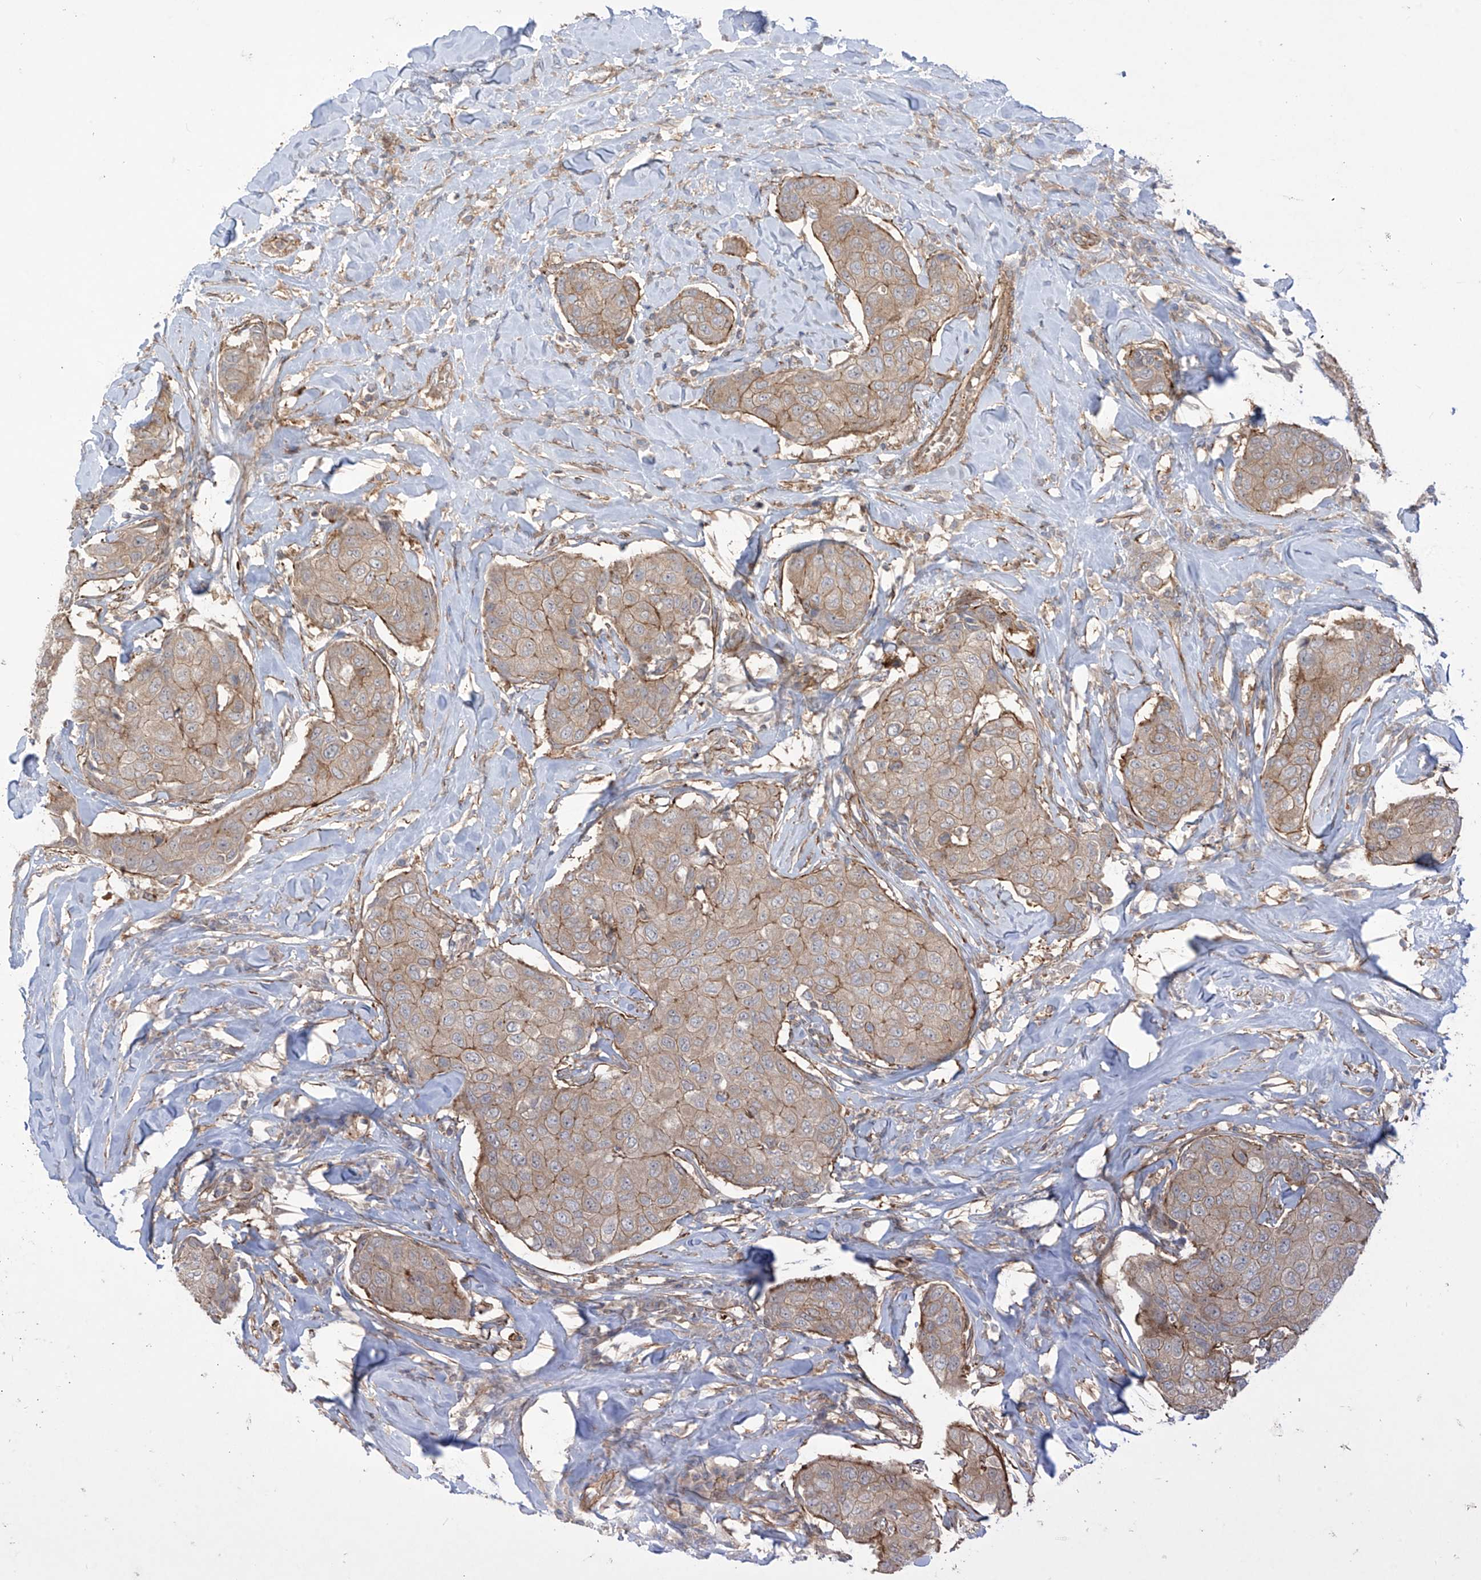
{"staining": {"intensity": "weak", "quantity": ">75%", "location": "cytoplasmic/membranous"}, "tissue": "breast cancer", "cell_type": "Tumor cells", "image_type": "cancer", "snomed": [{"axis": "morphology", "description": "Duct carcinoma"}, {"axis": "topography", "description": "Breast"}], "caption": "Breast intraductal carcinoma stained with immunohistochemistry displays weak cytoplasmic/membranous expression in about >75% of tumor cells.", "gene": "TRMU", "patient": {"sex": "female", "age": 80}}